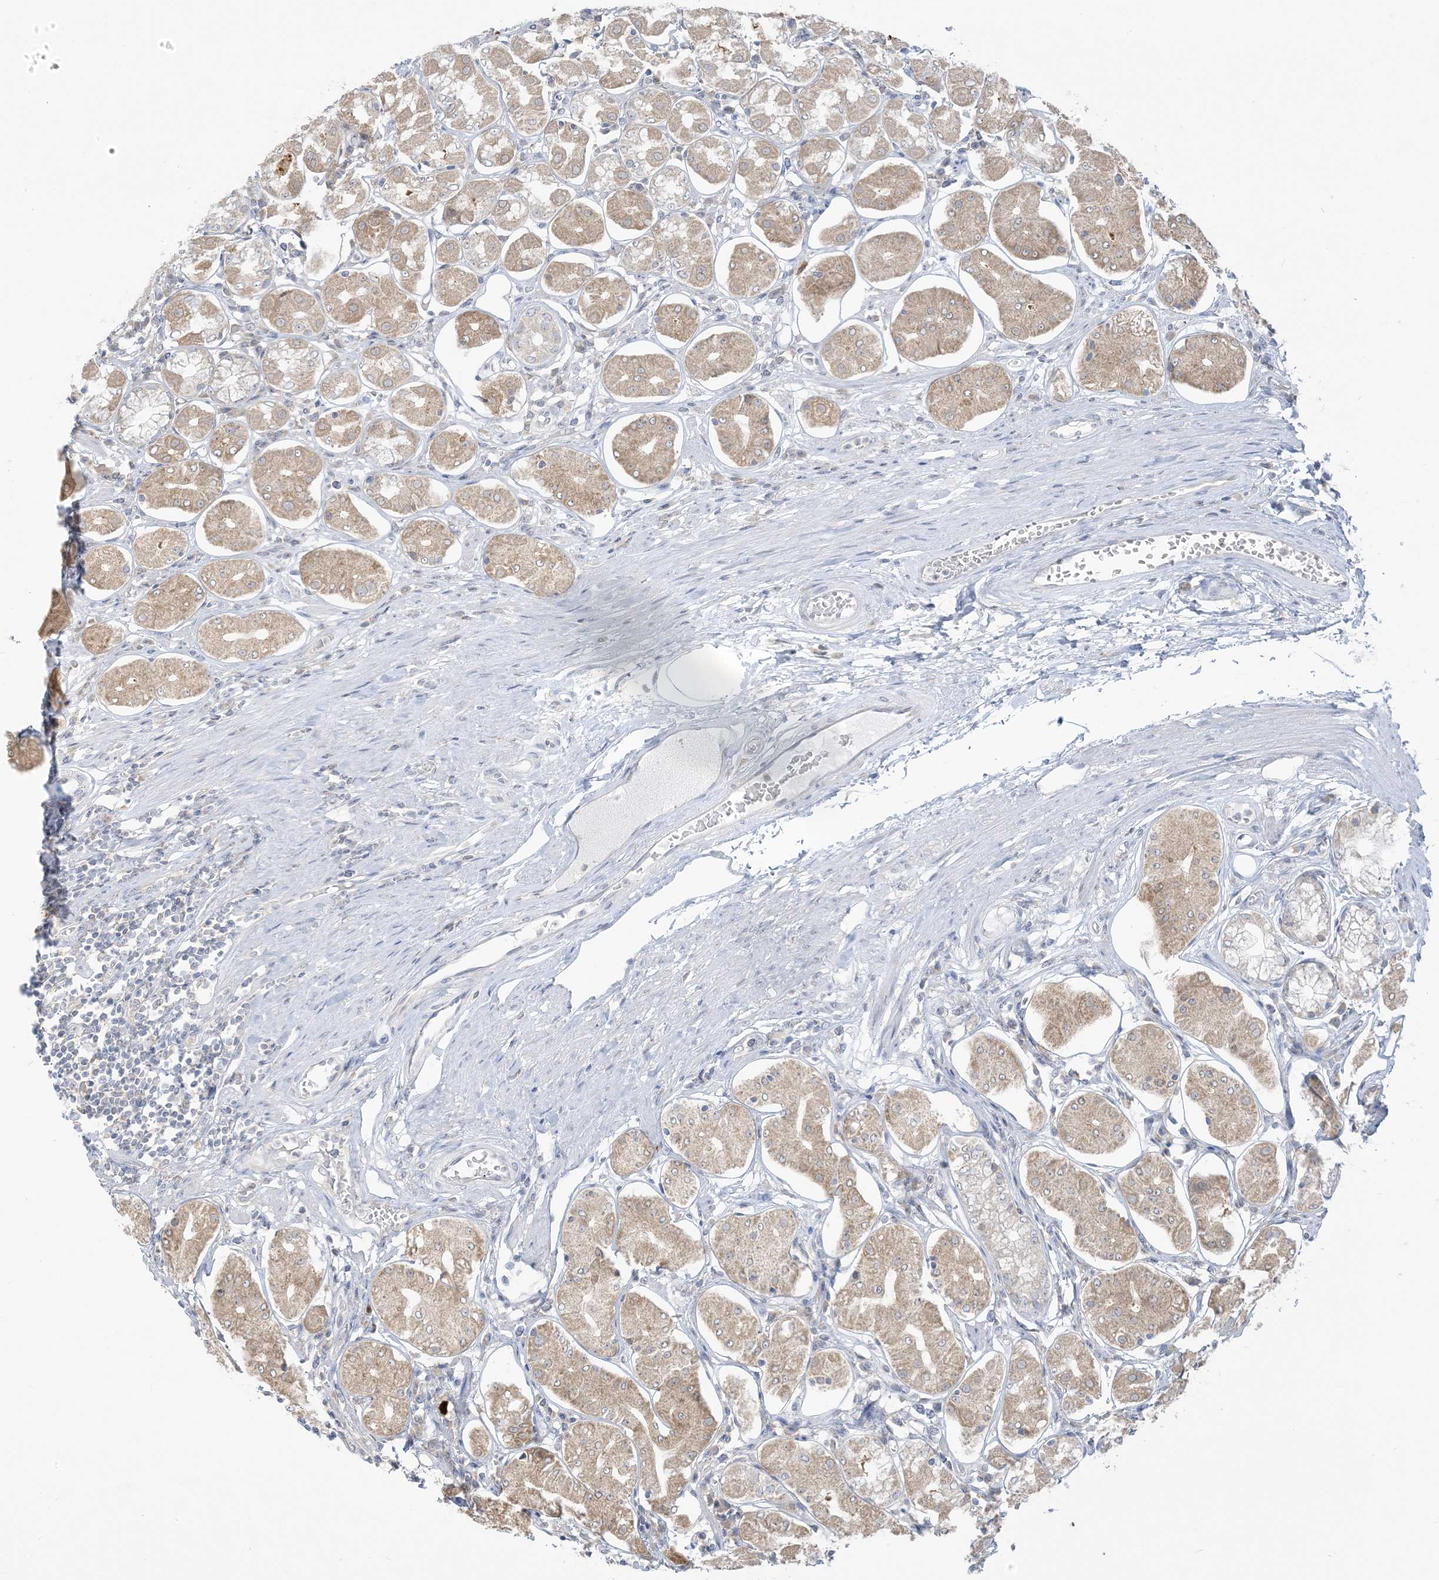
{"staining": {"intensity": "moderate", "quantity": ">75%", "location": "cytoplasmic/membranous"}, "tissue": "stomach", "cell_type": "Glandular cells", "image_type": "normal", "snomed": [{"axis": "morphology", "description": "Normal tissue, NOS"}, {"axis": "topography", "description": "Stomach, lower"}], "caption": "Immunohistochemical staining of normal stomach shows medium levels of moderate cytoplasmic/membranous expression in approximately >75% of glandular cells. Nuclei are stained in blue.", "gene": "EEFSEC", "patient": {"sex": "female", "age": 56}}